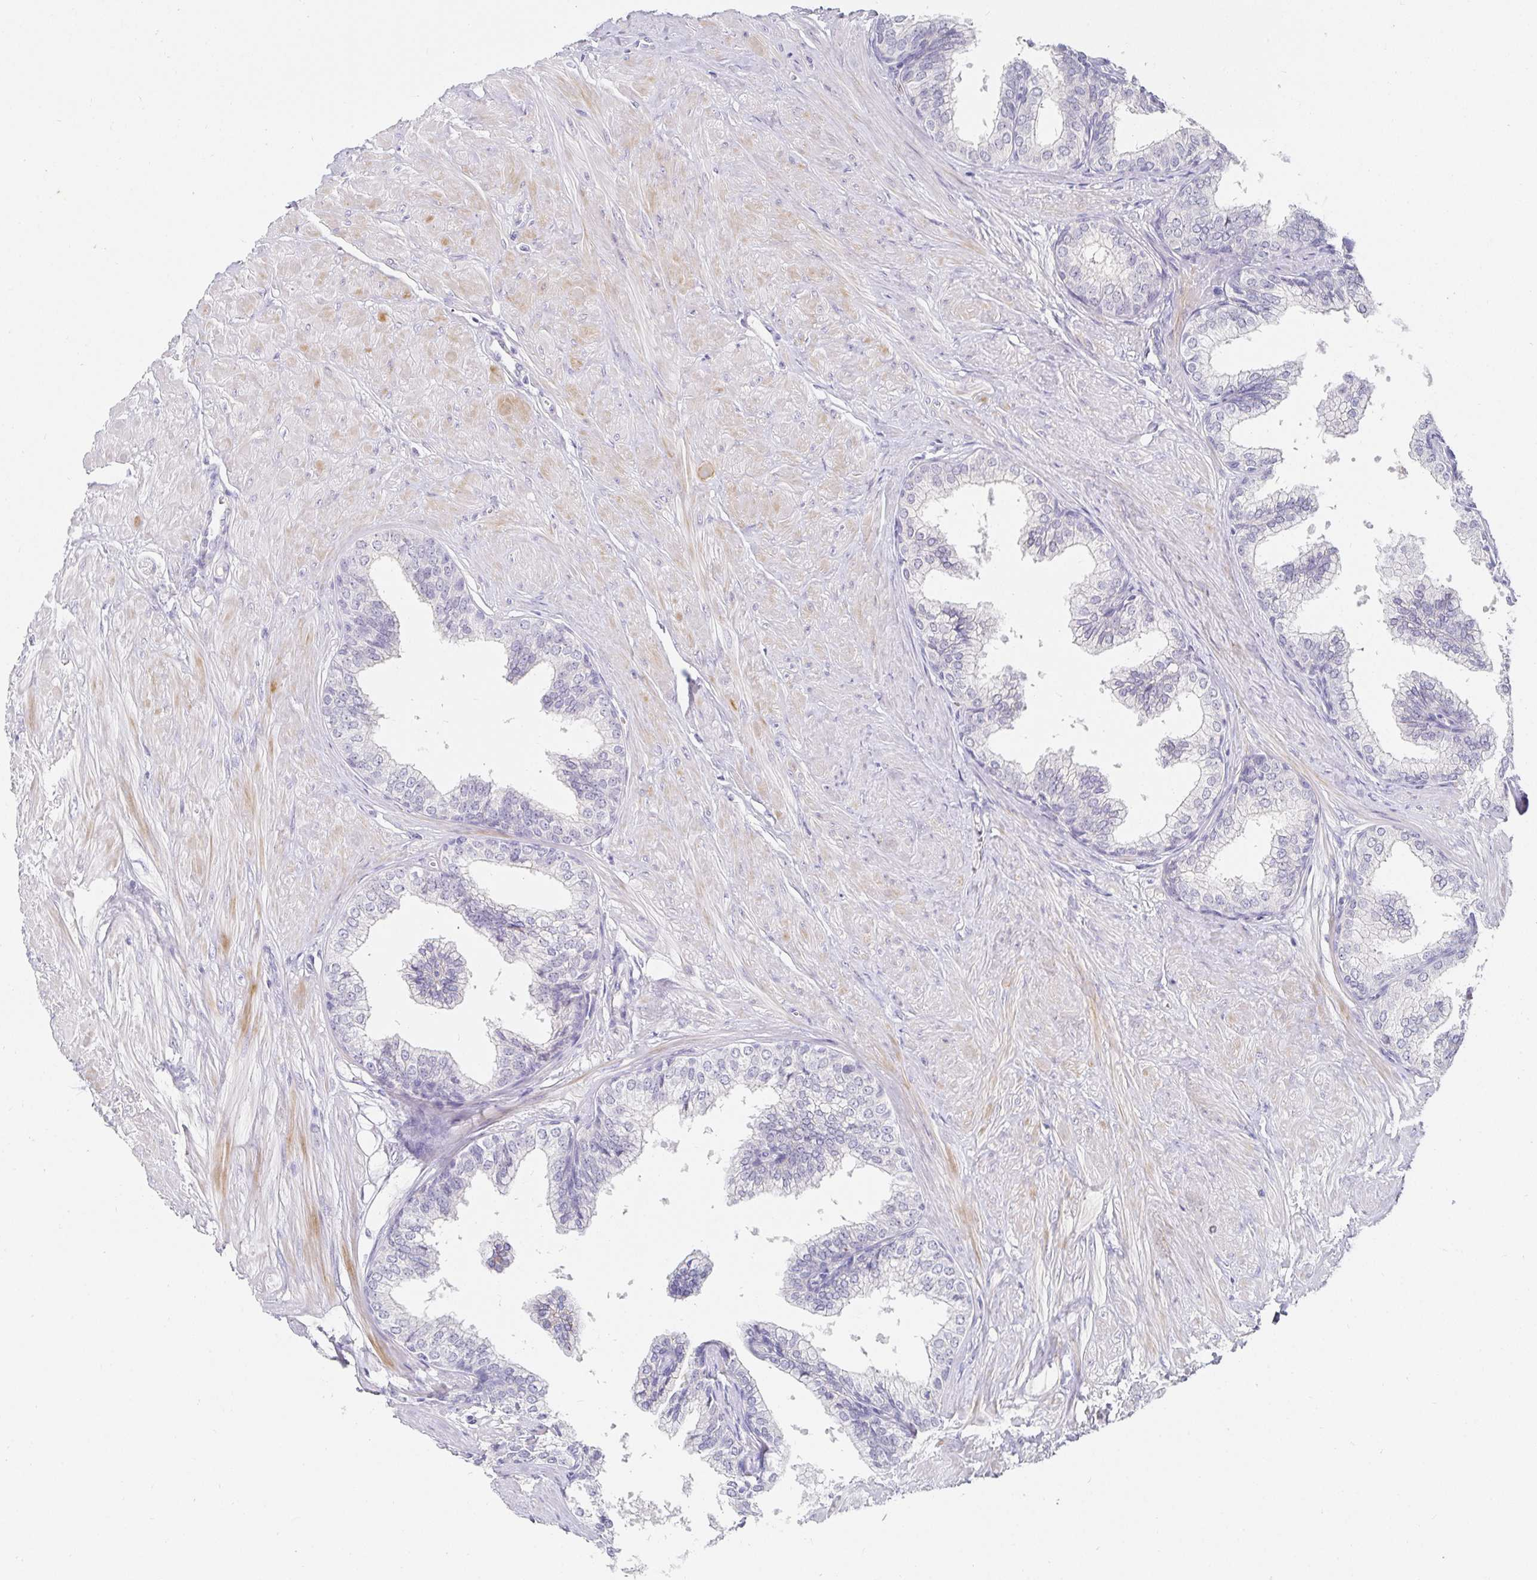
{"staining": {"intensity": "weak", "quantity": "25%-75%", "location": "cytoplasmic/membranous"}, "tissue": "prostate", "cell_type": "Glandular cells", "image_type": "normal", "snomed": [{"axis": "morphology", "description": "Normal tissue, NOS"}, {"axis": "topography", "description": "Prostate"}, {"axis": "topography", "description": "Peripheral nerve tissue"}], "caption": "IHC staining of unremarkable prostate, which shows low levels of weak cytoplasmic/membranous staining in about 25%-75% of glandular cells indicating weak cytoplasmic/membranous protein staining. The staining was performed using DAB (brown) for protein detection and nuclei were counterstained in hematoxylin (blue).", "gene": "PDX1", "patient": {"sex": "male", "age": 55}}